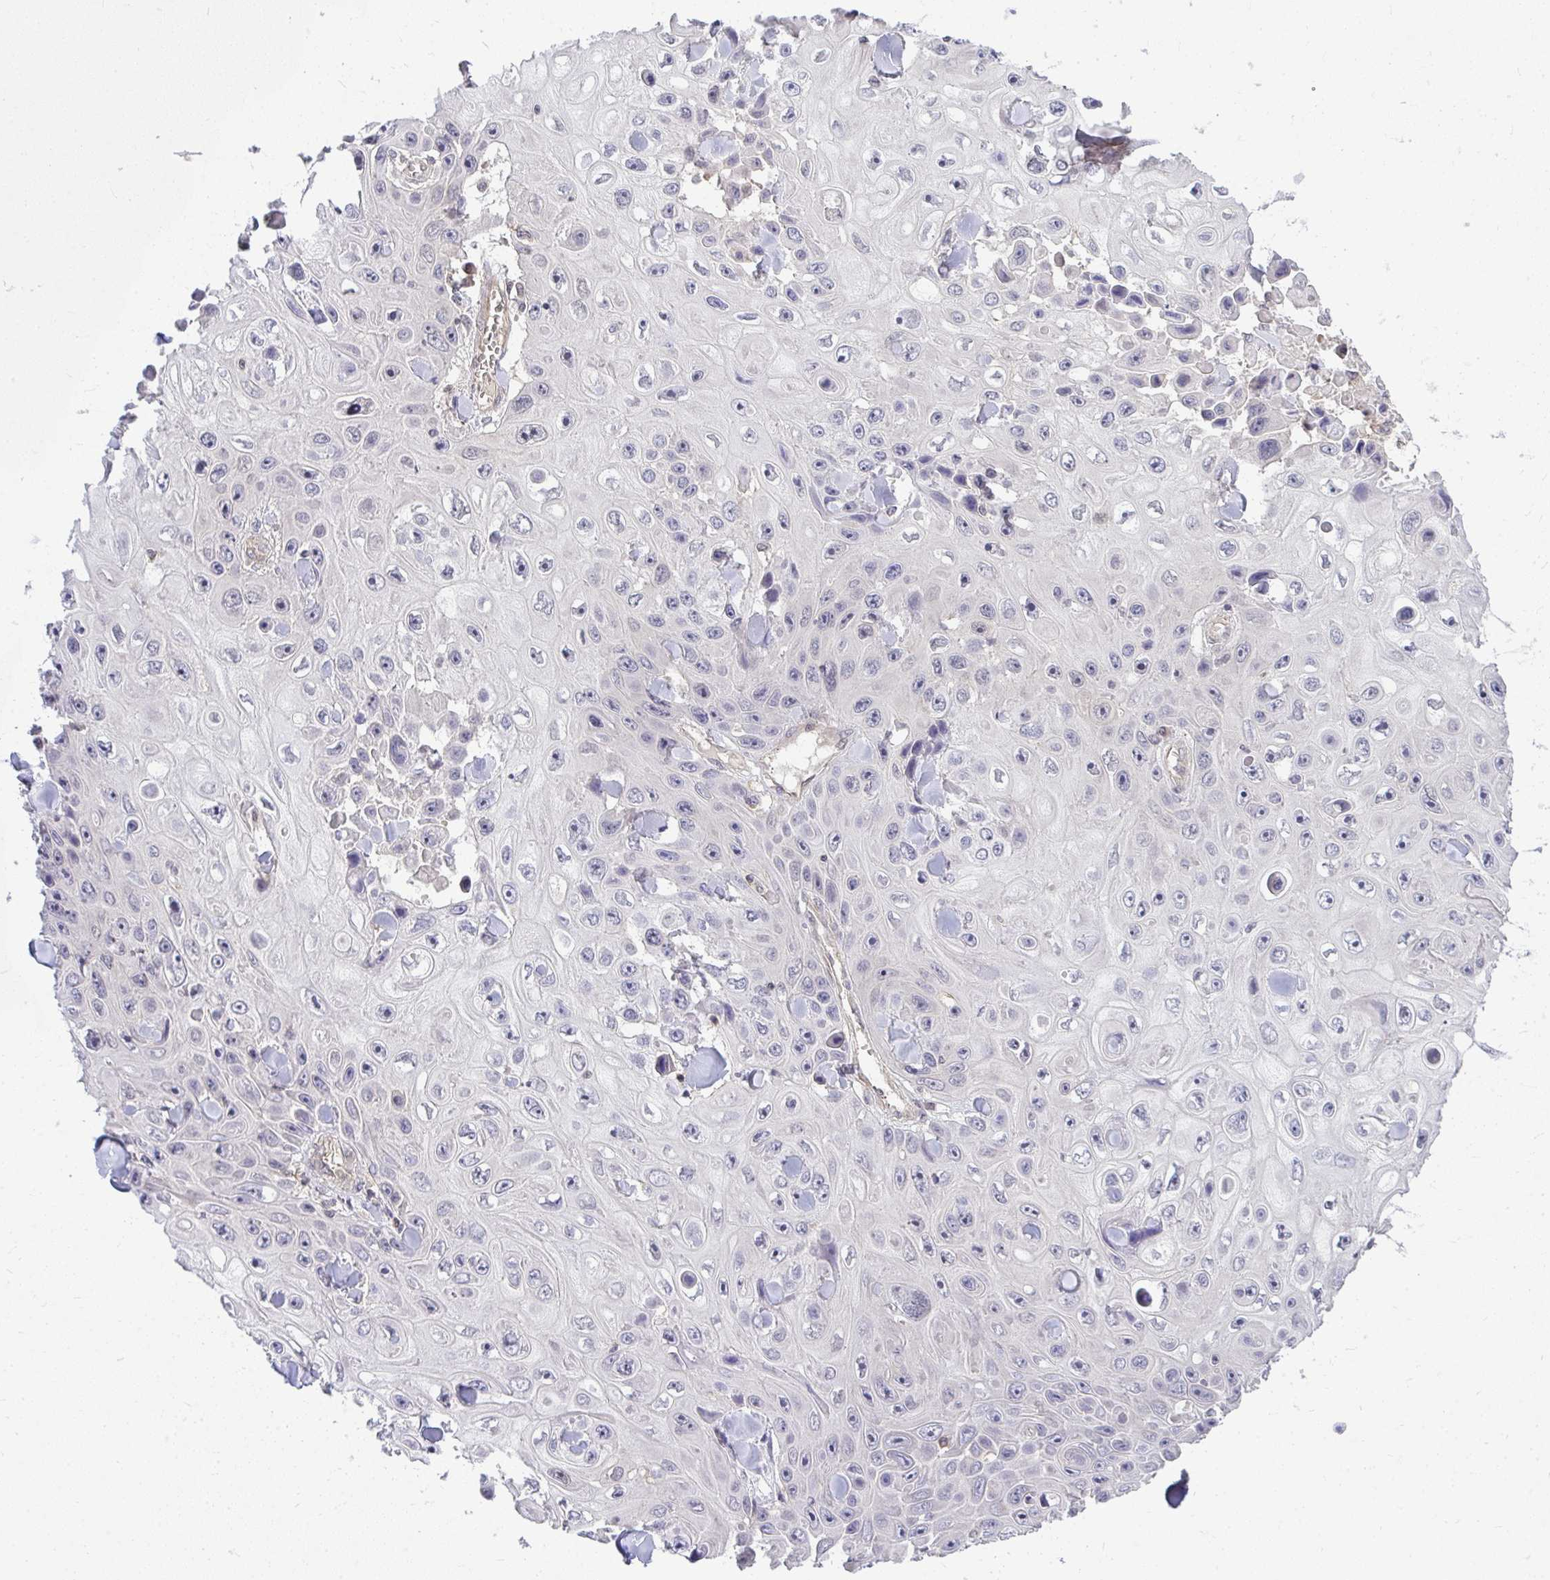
{"staining": {"intensity": "negative", "quantity": "none", "location": "none"}, "tissue": "skin cancer", "cell_type": "Tumor cells", "image_type": "cancer", "snomed": [{"axis": "morphology", "description": "Squamous cell carcinoma, NOS"}, {"axis": "topography", "description": "Skin"}], "caption": "This is an IHC image of human skin cancer (squamous cell carcinoma). There is no positivity in tumor cells.", "gene": "HDHD2", "patient": {"sex": "male", "age": 82}}